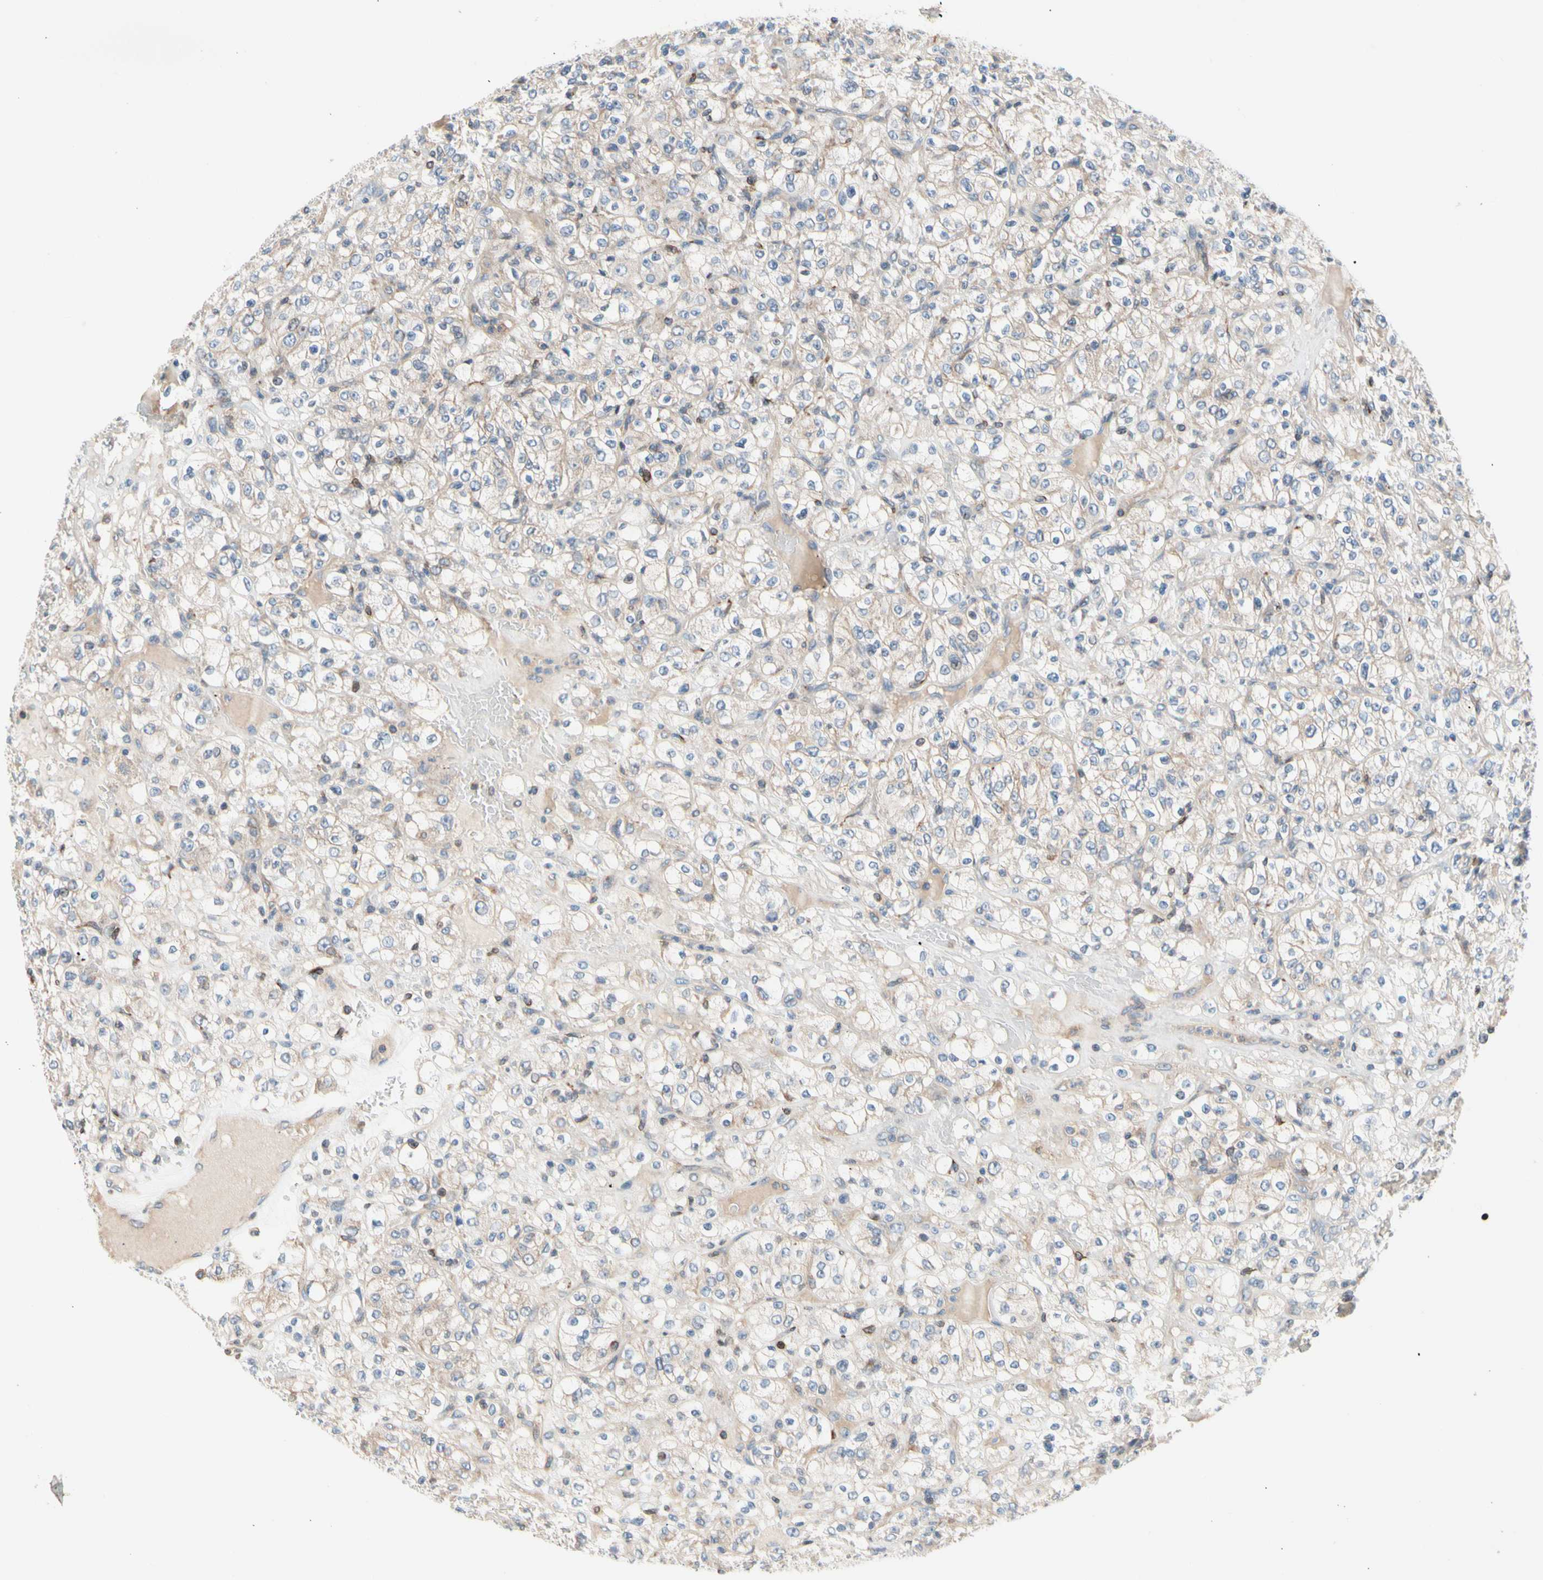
{"staining": {"intensity": "weak", "quantity": ">75%", "location": "cytoplasmic/membranous"}, "tissue": "renal cancer", "cell_type": "Tumor cells", "image_type": "cancer", "snomed": [{"axis": "morphology", "description": "Normal tissue, NOS"}, {"axis": "morphology", "description": "Adenocarcinoma, NOS"}, {"axis": "topography", "description": "Kidney"}], "caption": "The histopathology image exhibits a brown stain indicating the presence of a protein in the cytoplasmic/membranous of tumor cells in renal cancer (adenocarcinoma).", "gene": "MAP3K3", "patient": {"sex": "female", "age": 72}}